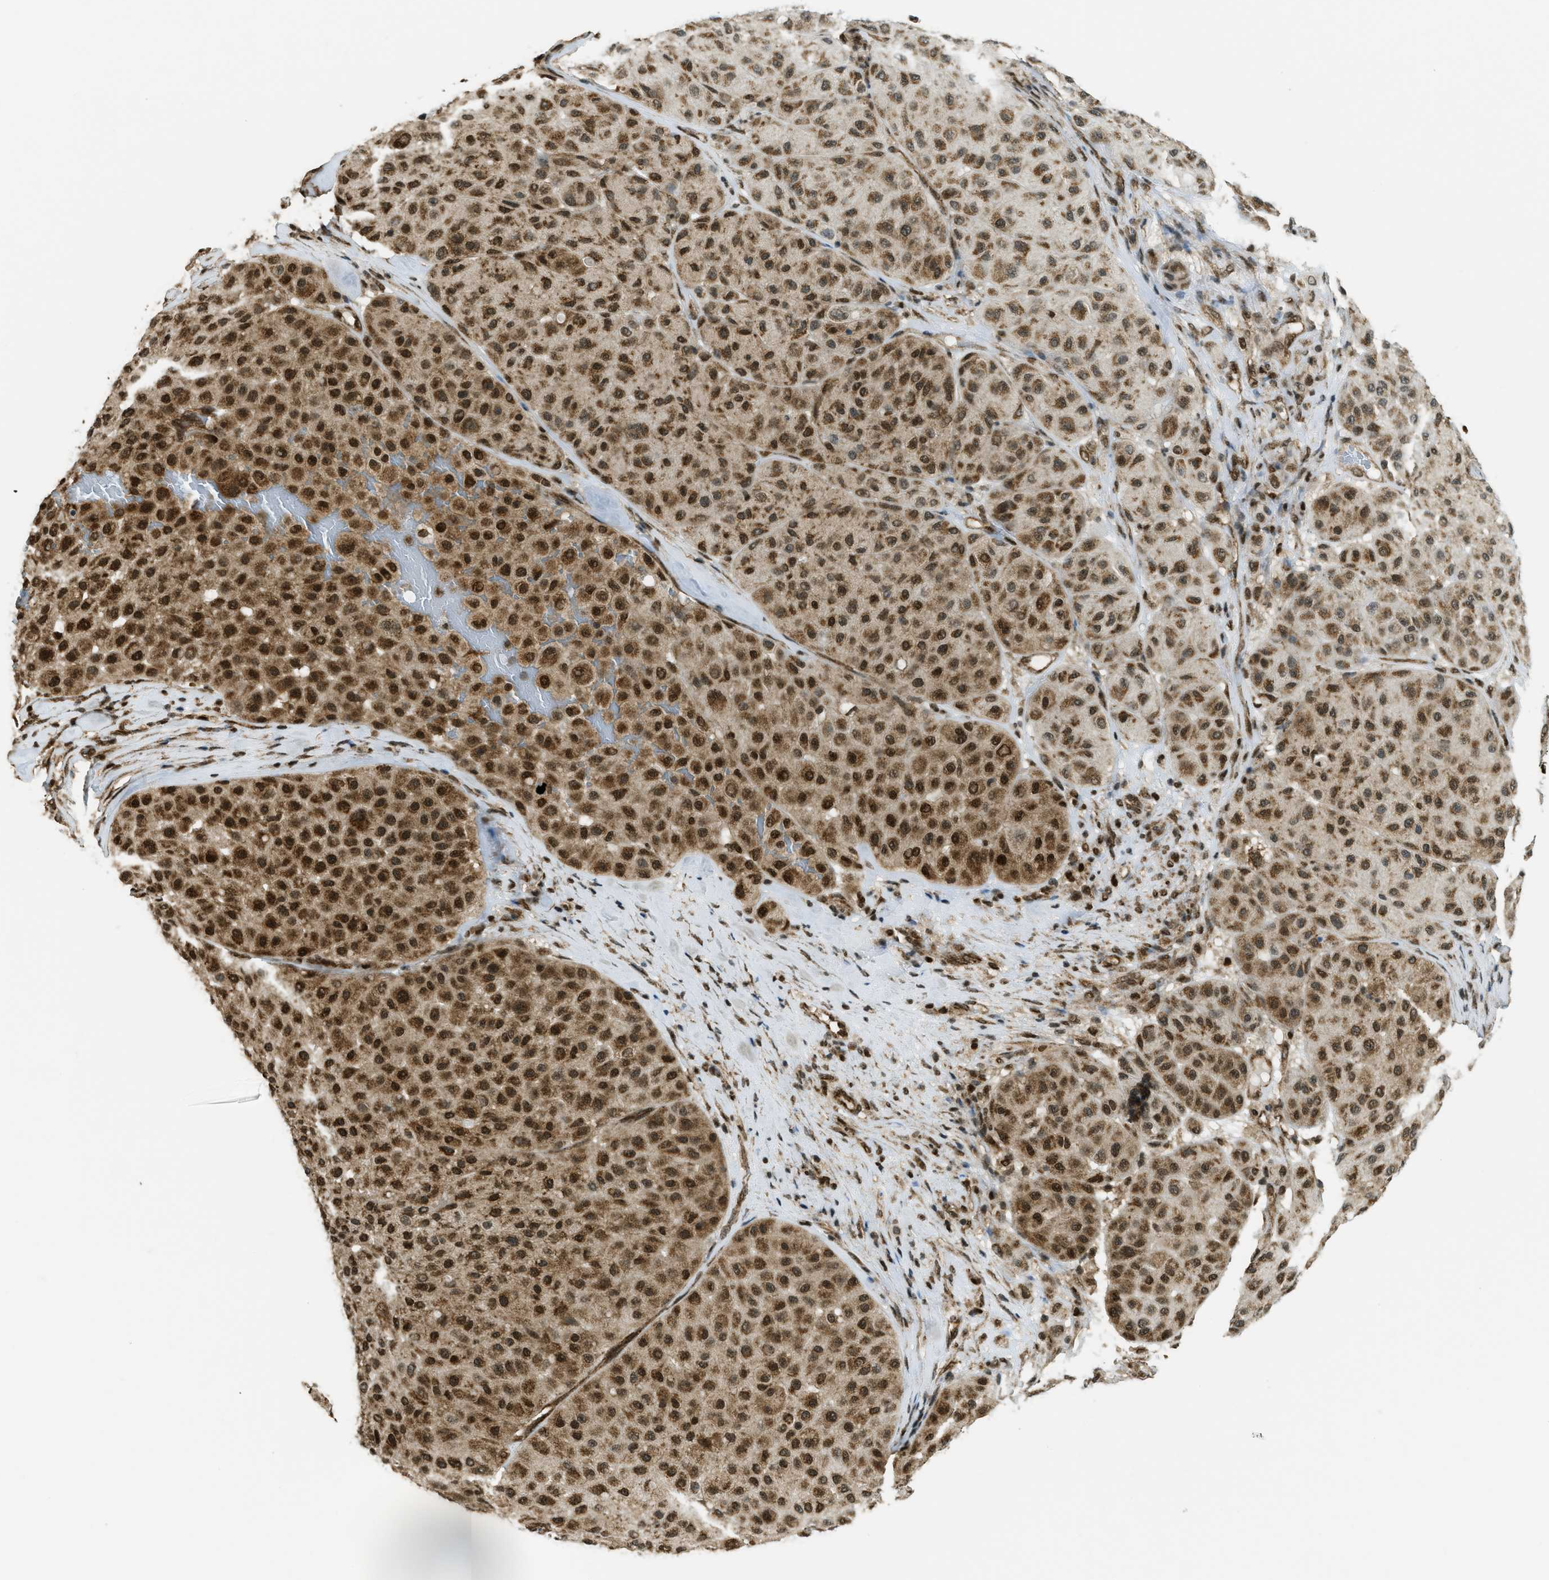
{"staining": {"intensity": "strong", "quantity": ">75%", "location": "nuclear"}, "tissue": "melanoma", "cell_type": "Tumor cells", "image_type": "cancer", "snomed": [{"axis": "morphology", "description": "Normal tissue, NOS"}, {"axis": "morphology", "description": "Malignant melanoma, Metastatic site"}, {"axis": "topography", "description": "Skin"}], "caption": "The image exhibits immunohistochemical staining of malignant melanoma (metastatic site). There is strong nuclear staining is seen in approximately >75% of tumor cells. (DAB (3,3'-diaminobenzidine) = brown stain, brightfield microscopy at high magnification).", "gene": "TNPO1", "patient": {"sex": "male", "age": 41}}